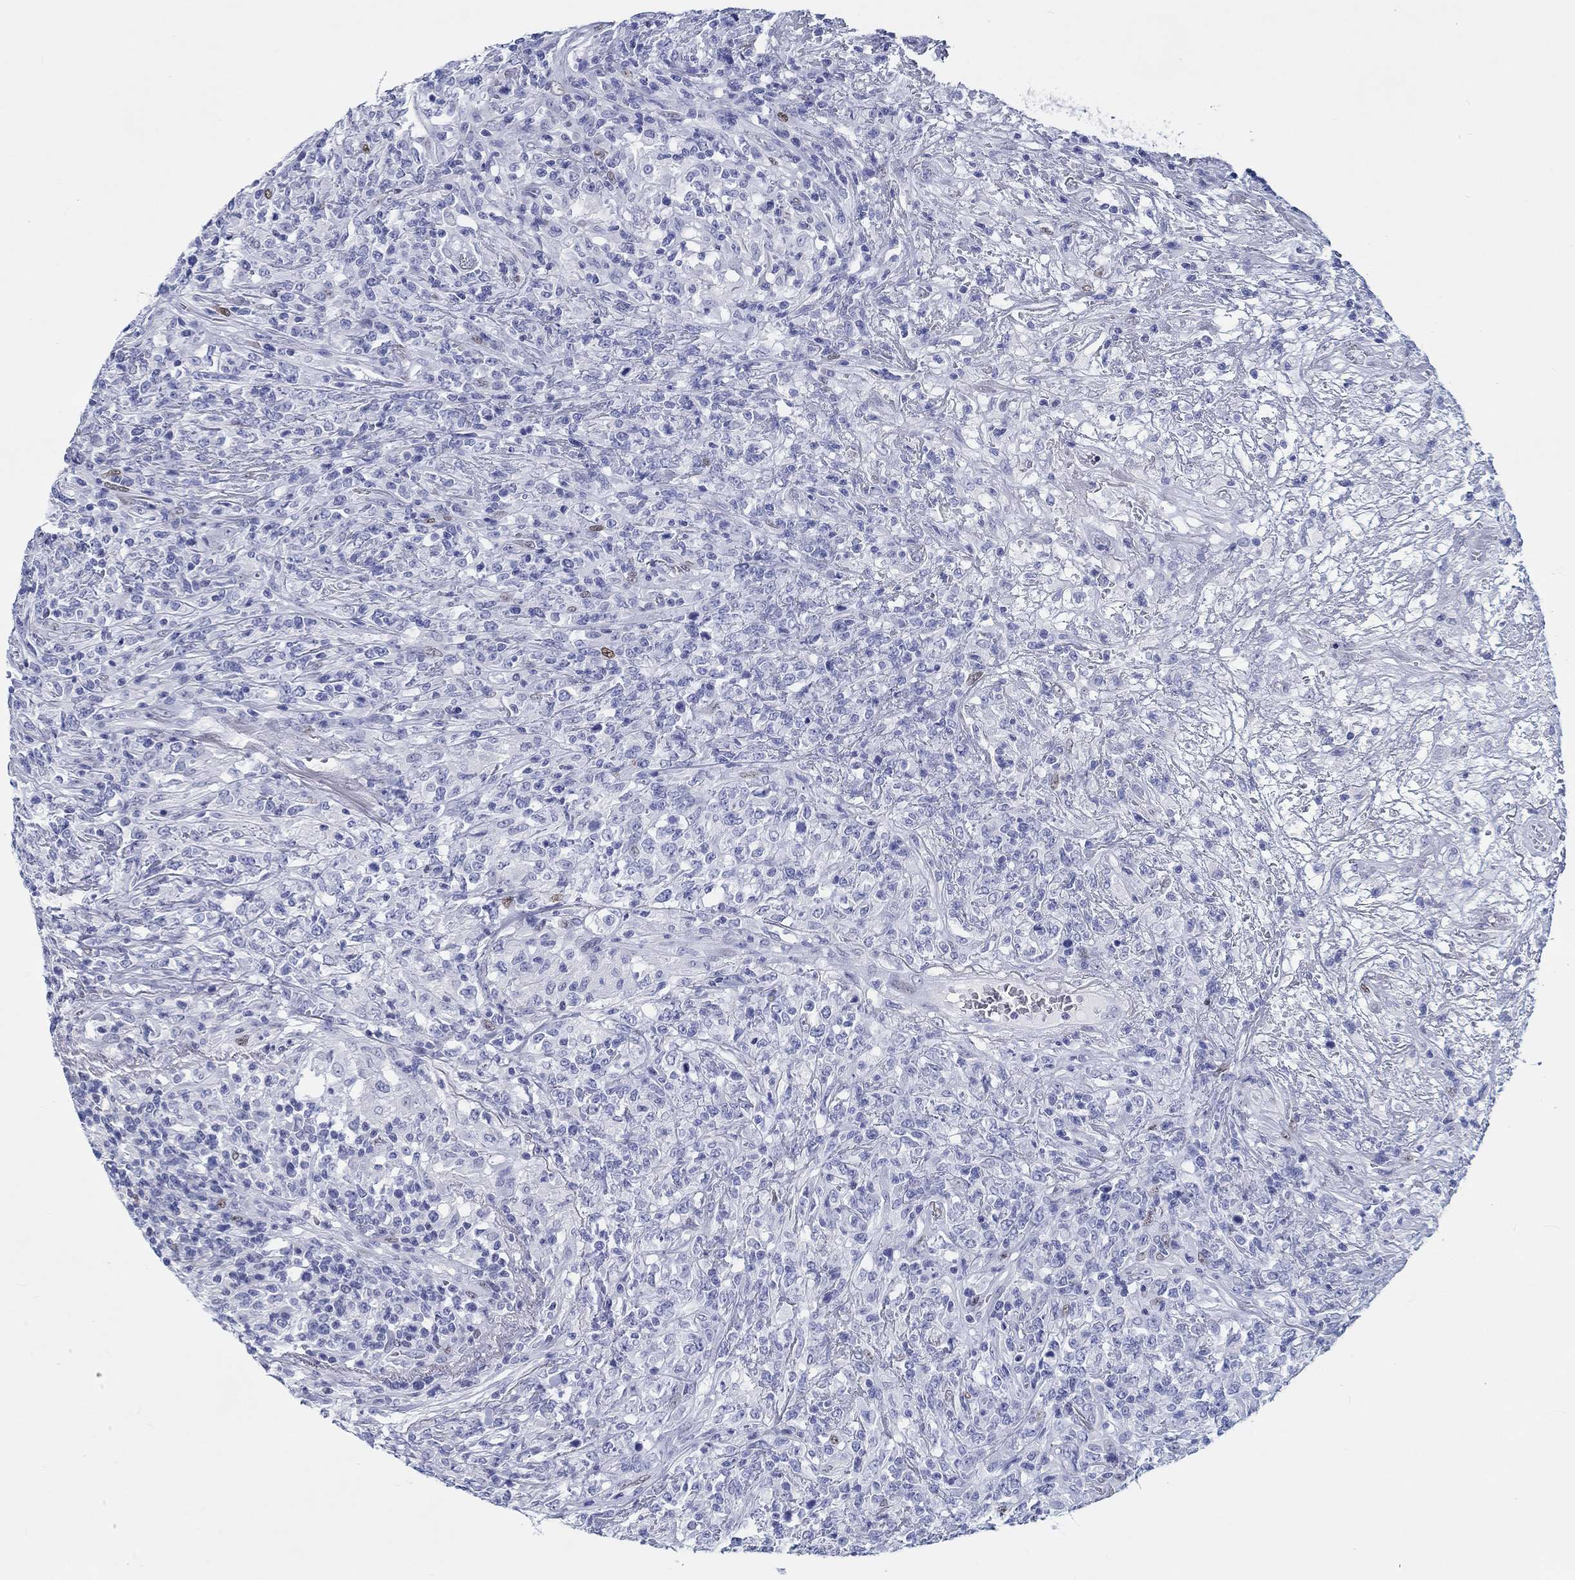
{"staining": {"intensity": "negative", "quantity": "none", "location": "none"}, "tissue": "lymphoma", "cell_type": "Tumor cells", "image_type": "cancer", "snomed": [{"axis": "morphology", "description": "Malignant lymphoma, non-Hodgkin's type, High grade"}, {"axis": "topography", "description": "Lung"}], "caption": "IHC of lymphoma shows no positivity in tumor cells.", "gene": "H1-1", "patient": {"sex": "male", "age": 79}}